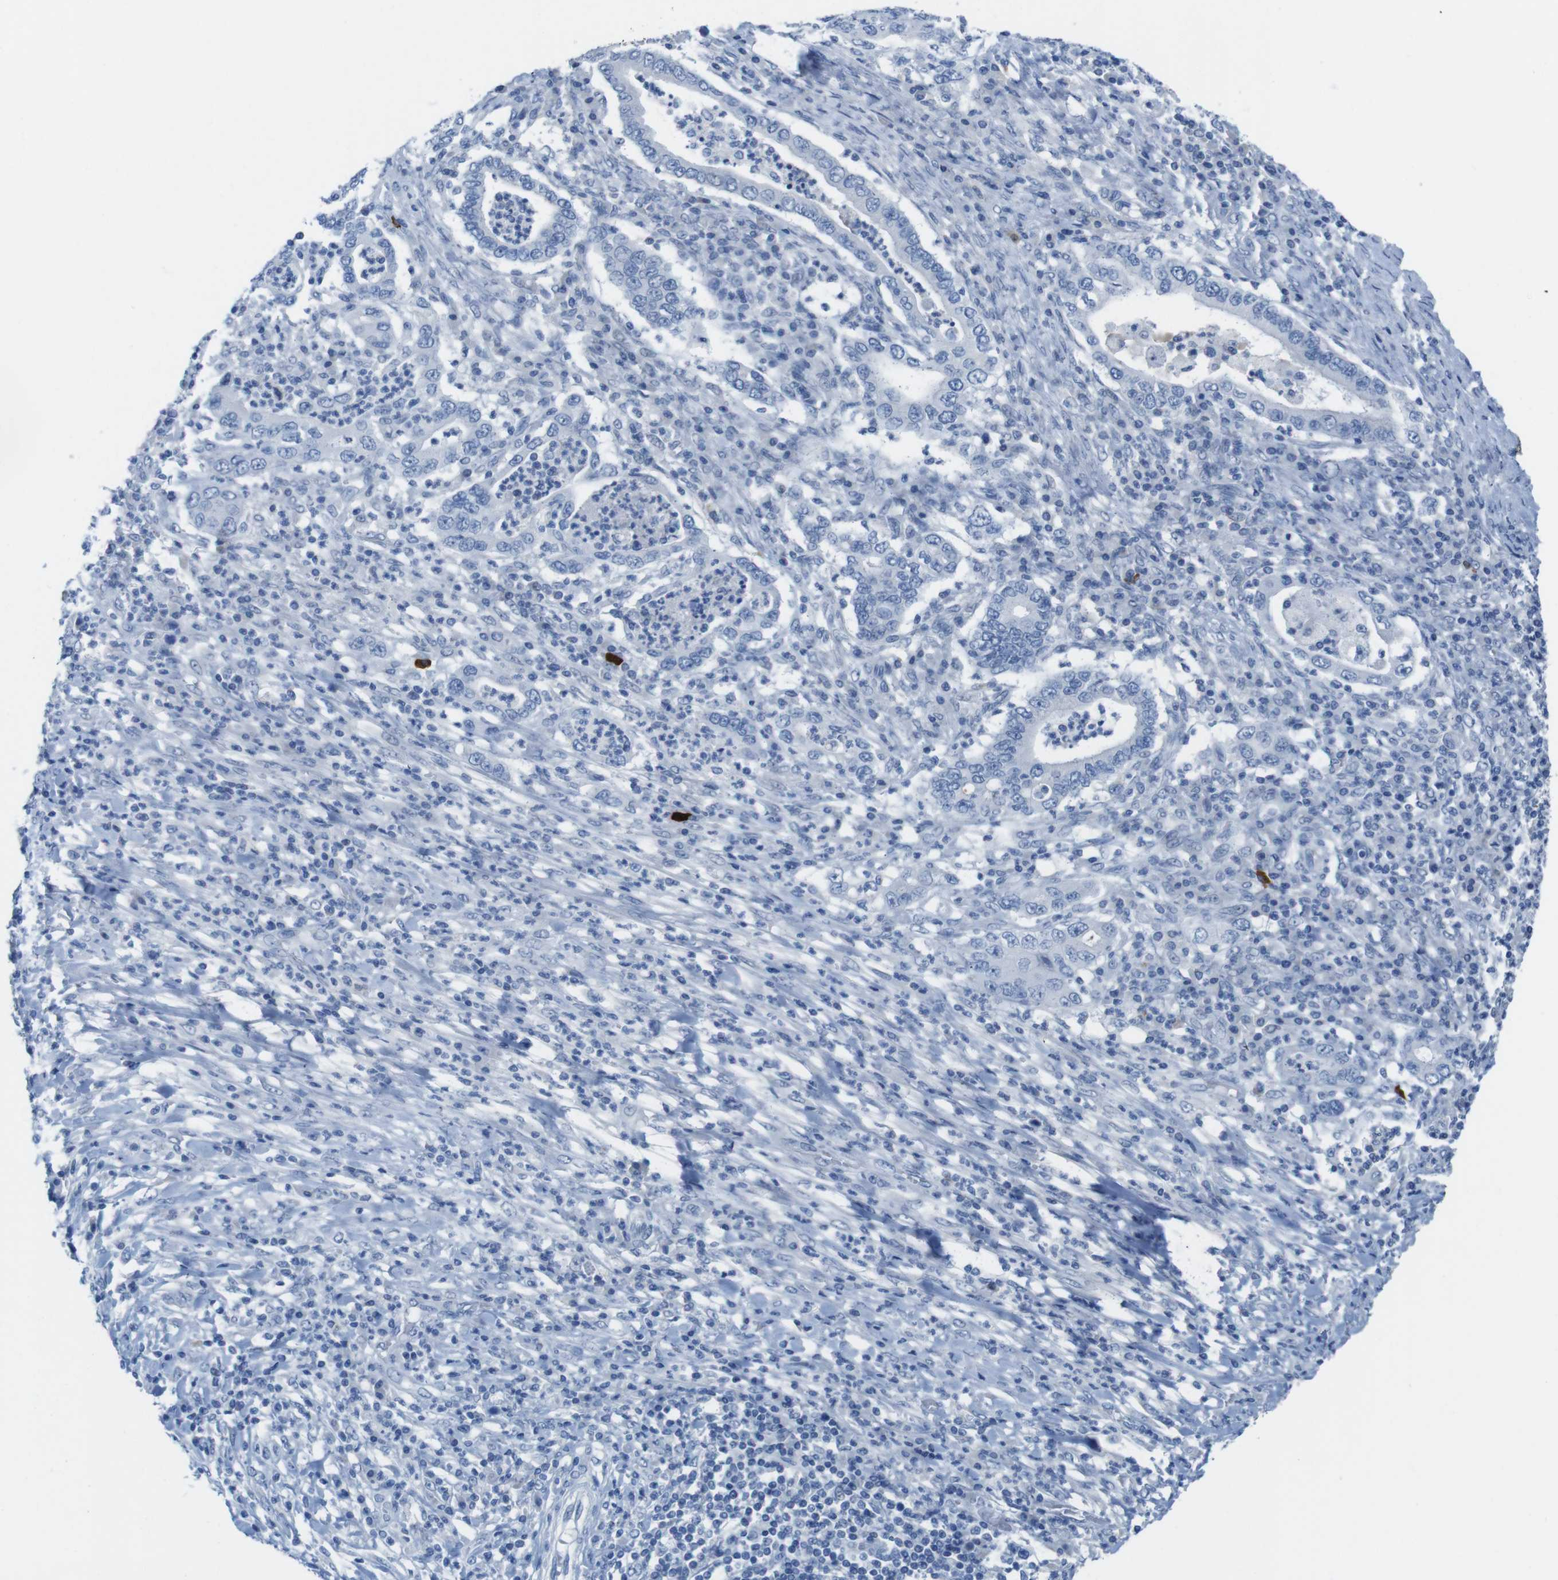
{"staining": {"intensity": "negative", "quantity": "none", "location": "none"}, "tissue": "stomach cancer", "cell_type": "Tumor cells", "image_type": "cancer", "snomed": [{"axis": "morphology", "description": "Normal tissue, NOS"}, {"axis": "morphology", "description": "Adenocarcinoma, NOS"}, {"axis": "topography", "description": "Esophagus"}, {"axis": "topography", "description": "Stomach, upper"}, {"axis": "topography", "description": "Peripheral nerve tissue"}], "caption": "A high-resolution histopathology image shows immunohistochemistry (IHC) staining of stomach cancer, which displays no significant expression in tumor cells. Nuclei are stained in blue.", "gene": "OPN1SW", "patient": {"sex": "male", "age": 62}}